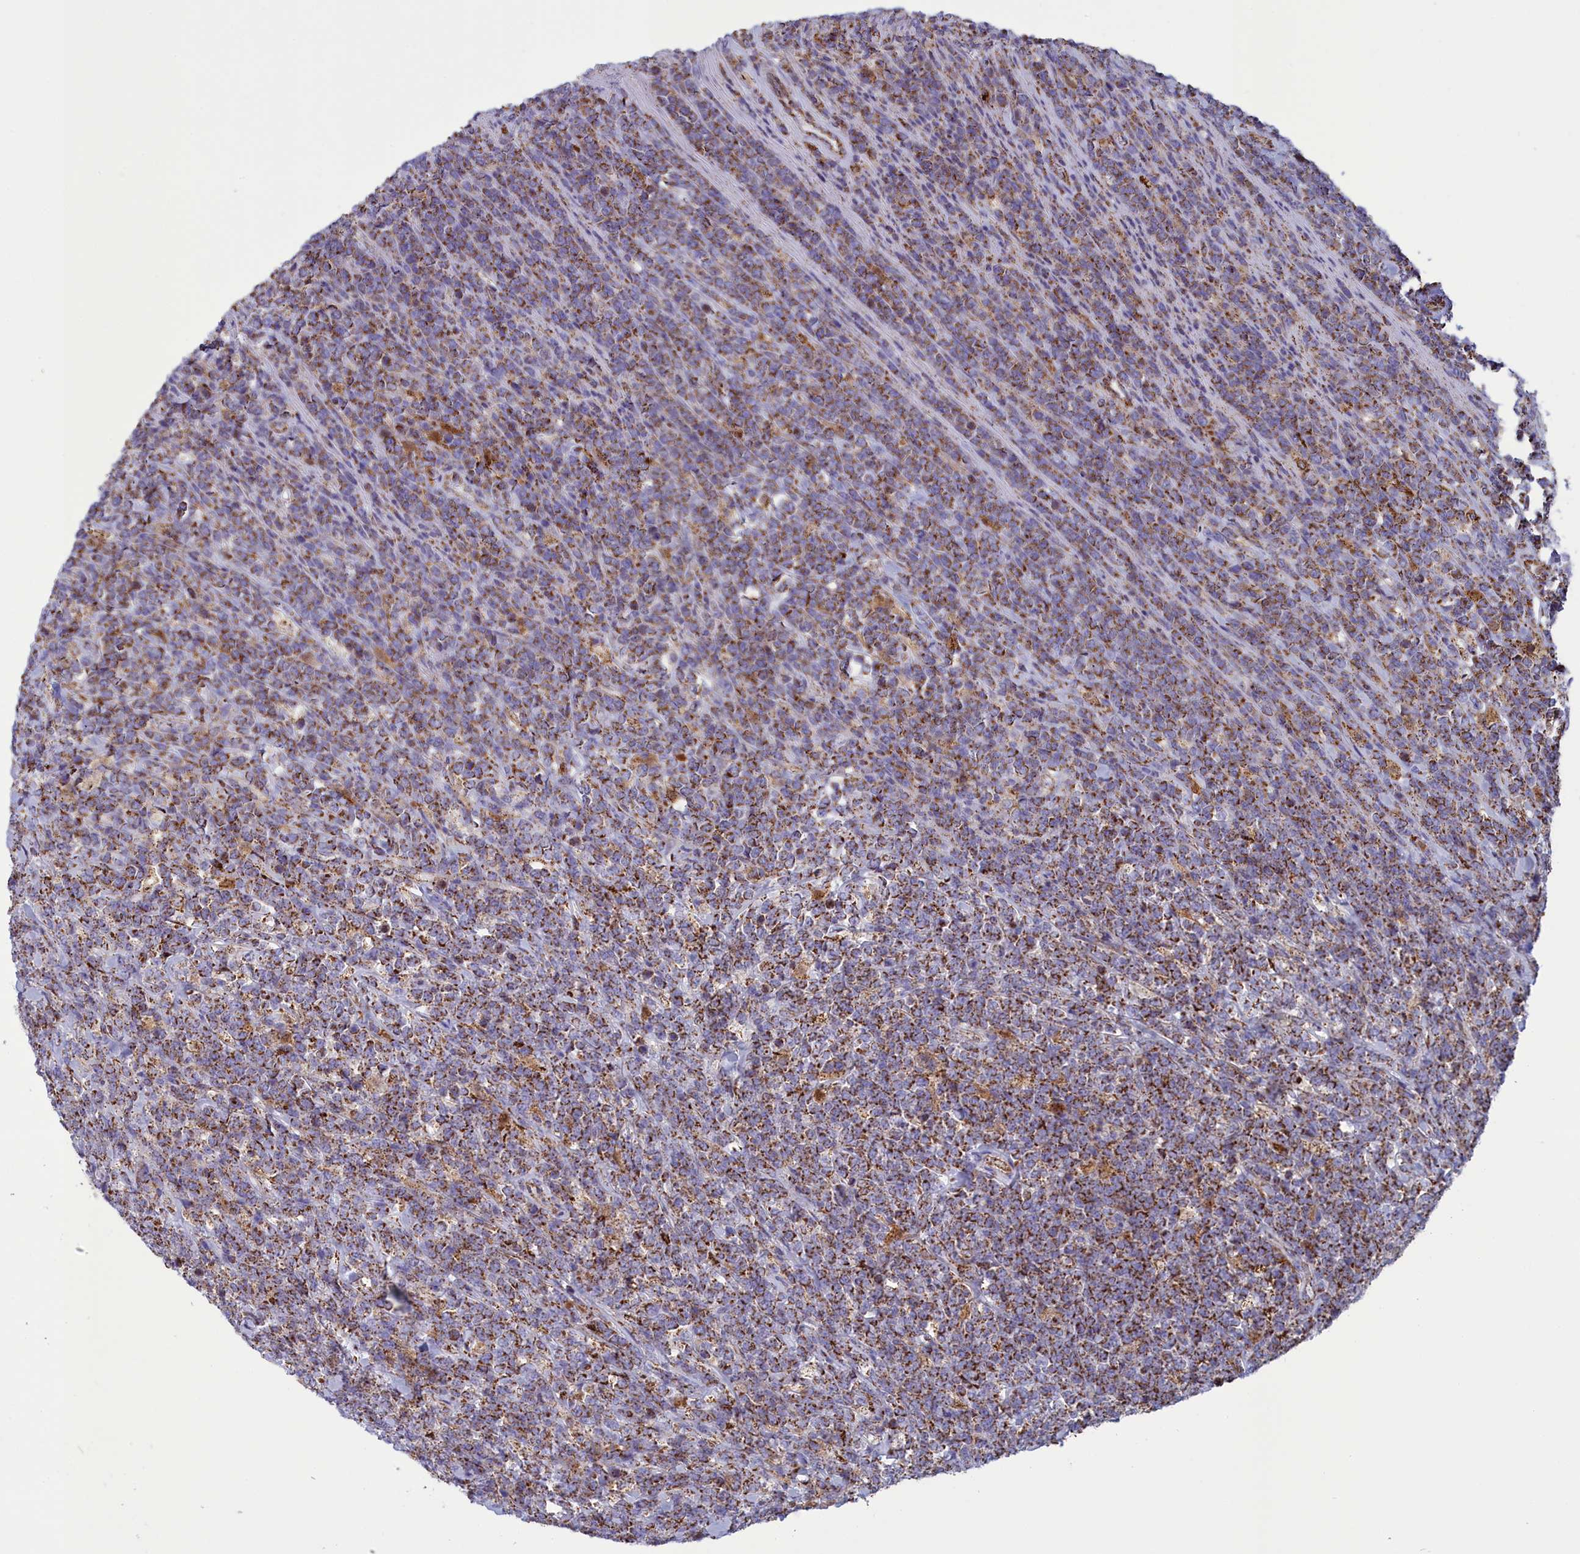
{"staining": {"intensity": "moderate", "quantity": ">75%", "location": "cytoplasmic/membranous"}, "tissue": "lymphoma", "cell_type": "Tumor cells", "image_type": "cancer", "snomed": [{"axis": "morphology", "description": "Malignant lymphoma, non-Hodgkin's type, High grade"}, {"axis": "topography", "description": "Small intestine"}], "caption": "An image of high-grade malignant lymphoma, non-Hodgkin's type stained for a protein reveals moderate cytoplasmic/membranous brown staining in tumor cells. (brown staining indicates protein expression, while blue staining denotes nuclei).", "gene": "ISOC2", "patient": {"sex": "male", "age": 8}}